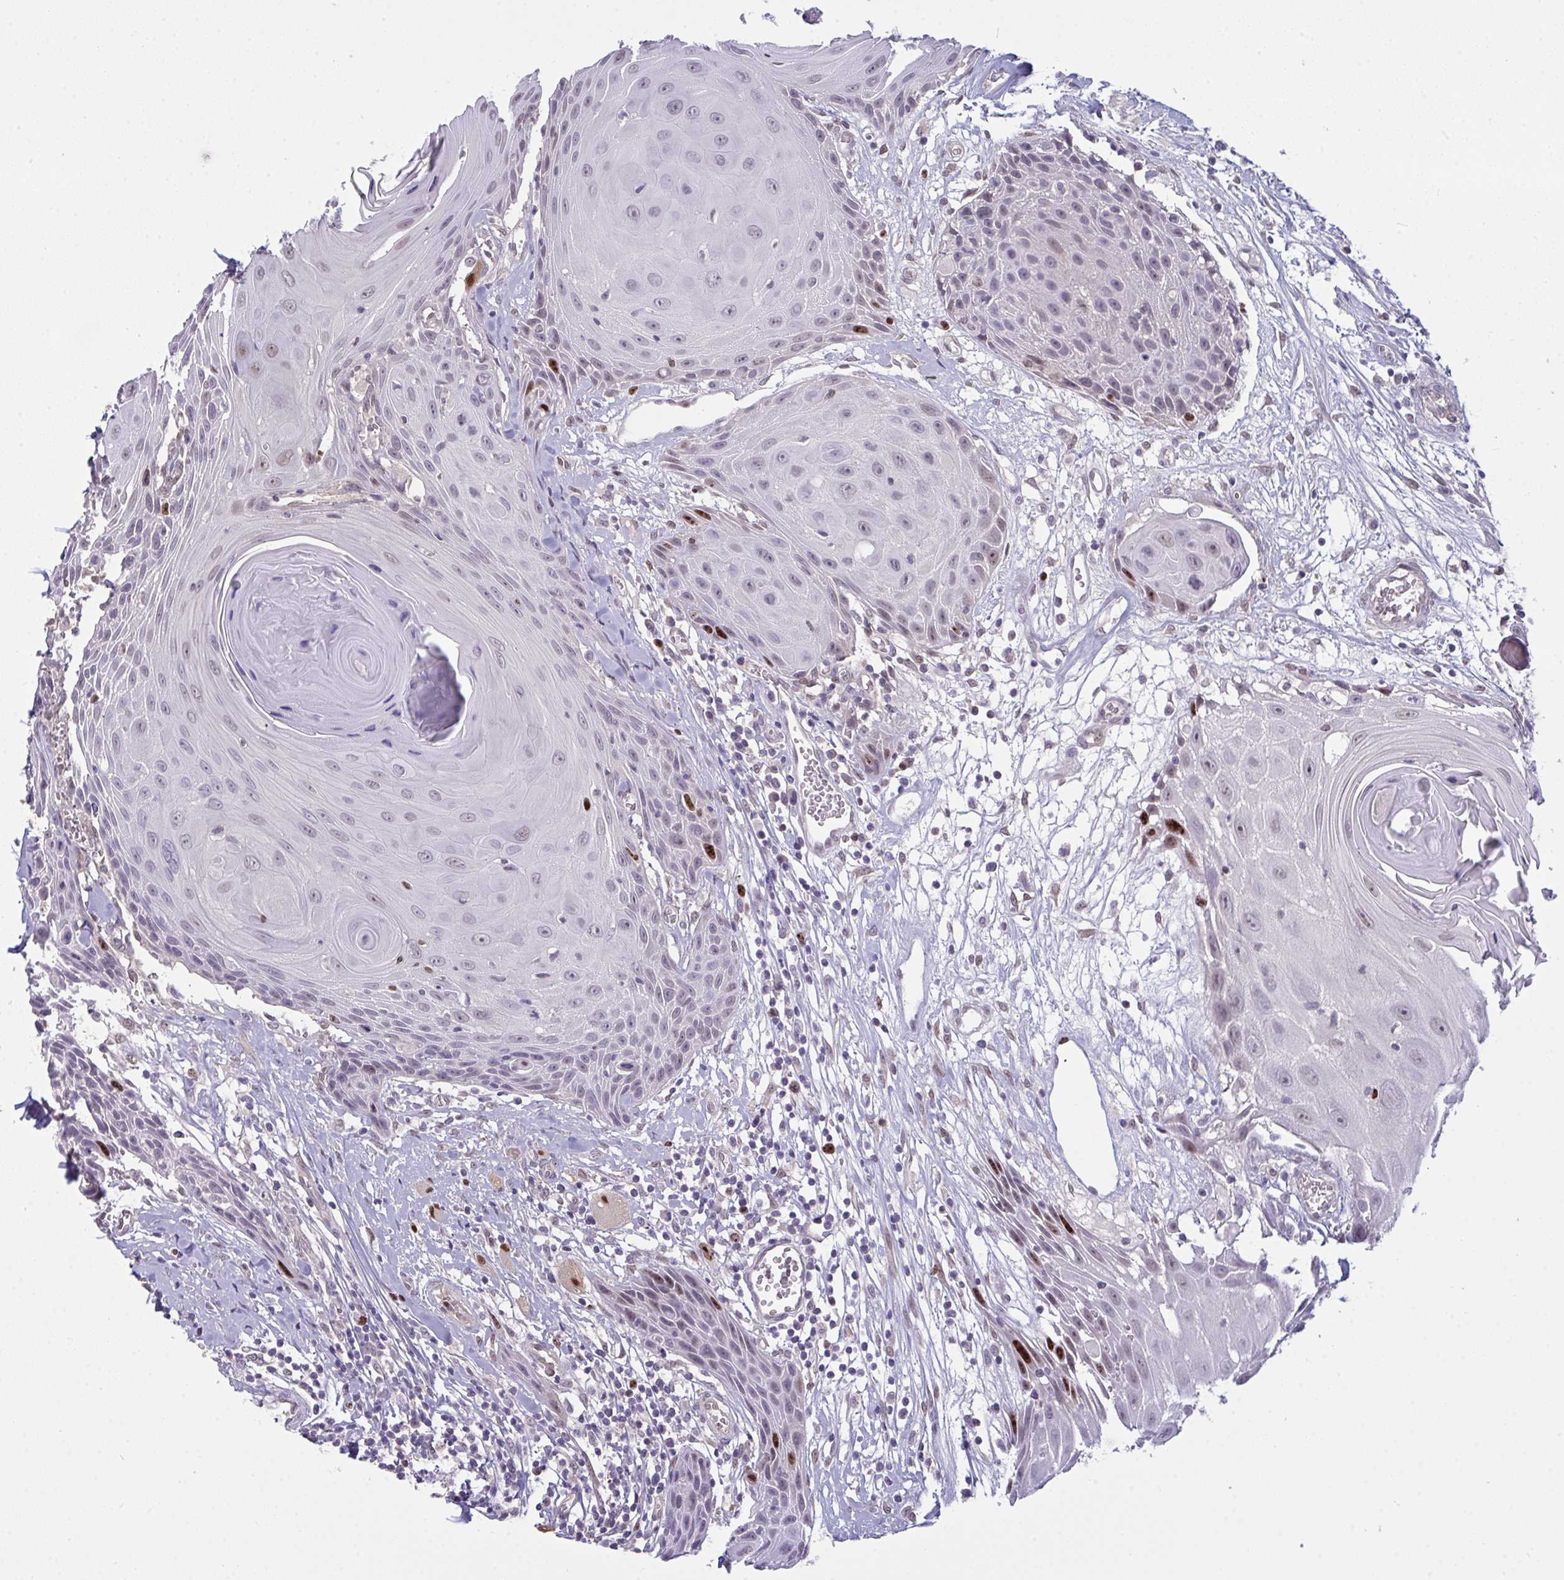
{"staining": {"intensity": "strong", "quantity": "<25%", "location": "nuclear"}, "tissue": "head and neck cancer", "cell_type": "Tumor cells", "image_type": "cancer", "snomed": [{"axis": "morphology", "description": "Squamous cell carcinoma, NOS"}, {"axis": "topography", "description": "Oral tissue"}, {"axis": "topography", "description": "Head-Neck"}], "caption": "A brown stain labels strong nuclear expression of a protein in squamous cell carcinoma (head and neck) tumor cells. (brown staining indicates protein expression, while blue staining denotes nuclei).", "gene": "SETD7", "patient": {"sex": "male", "age": 49}}